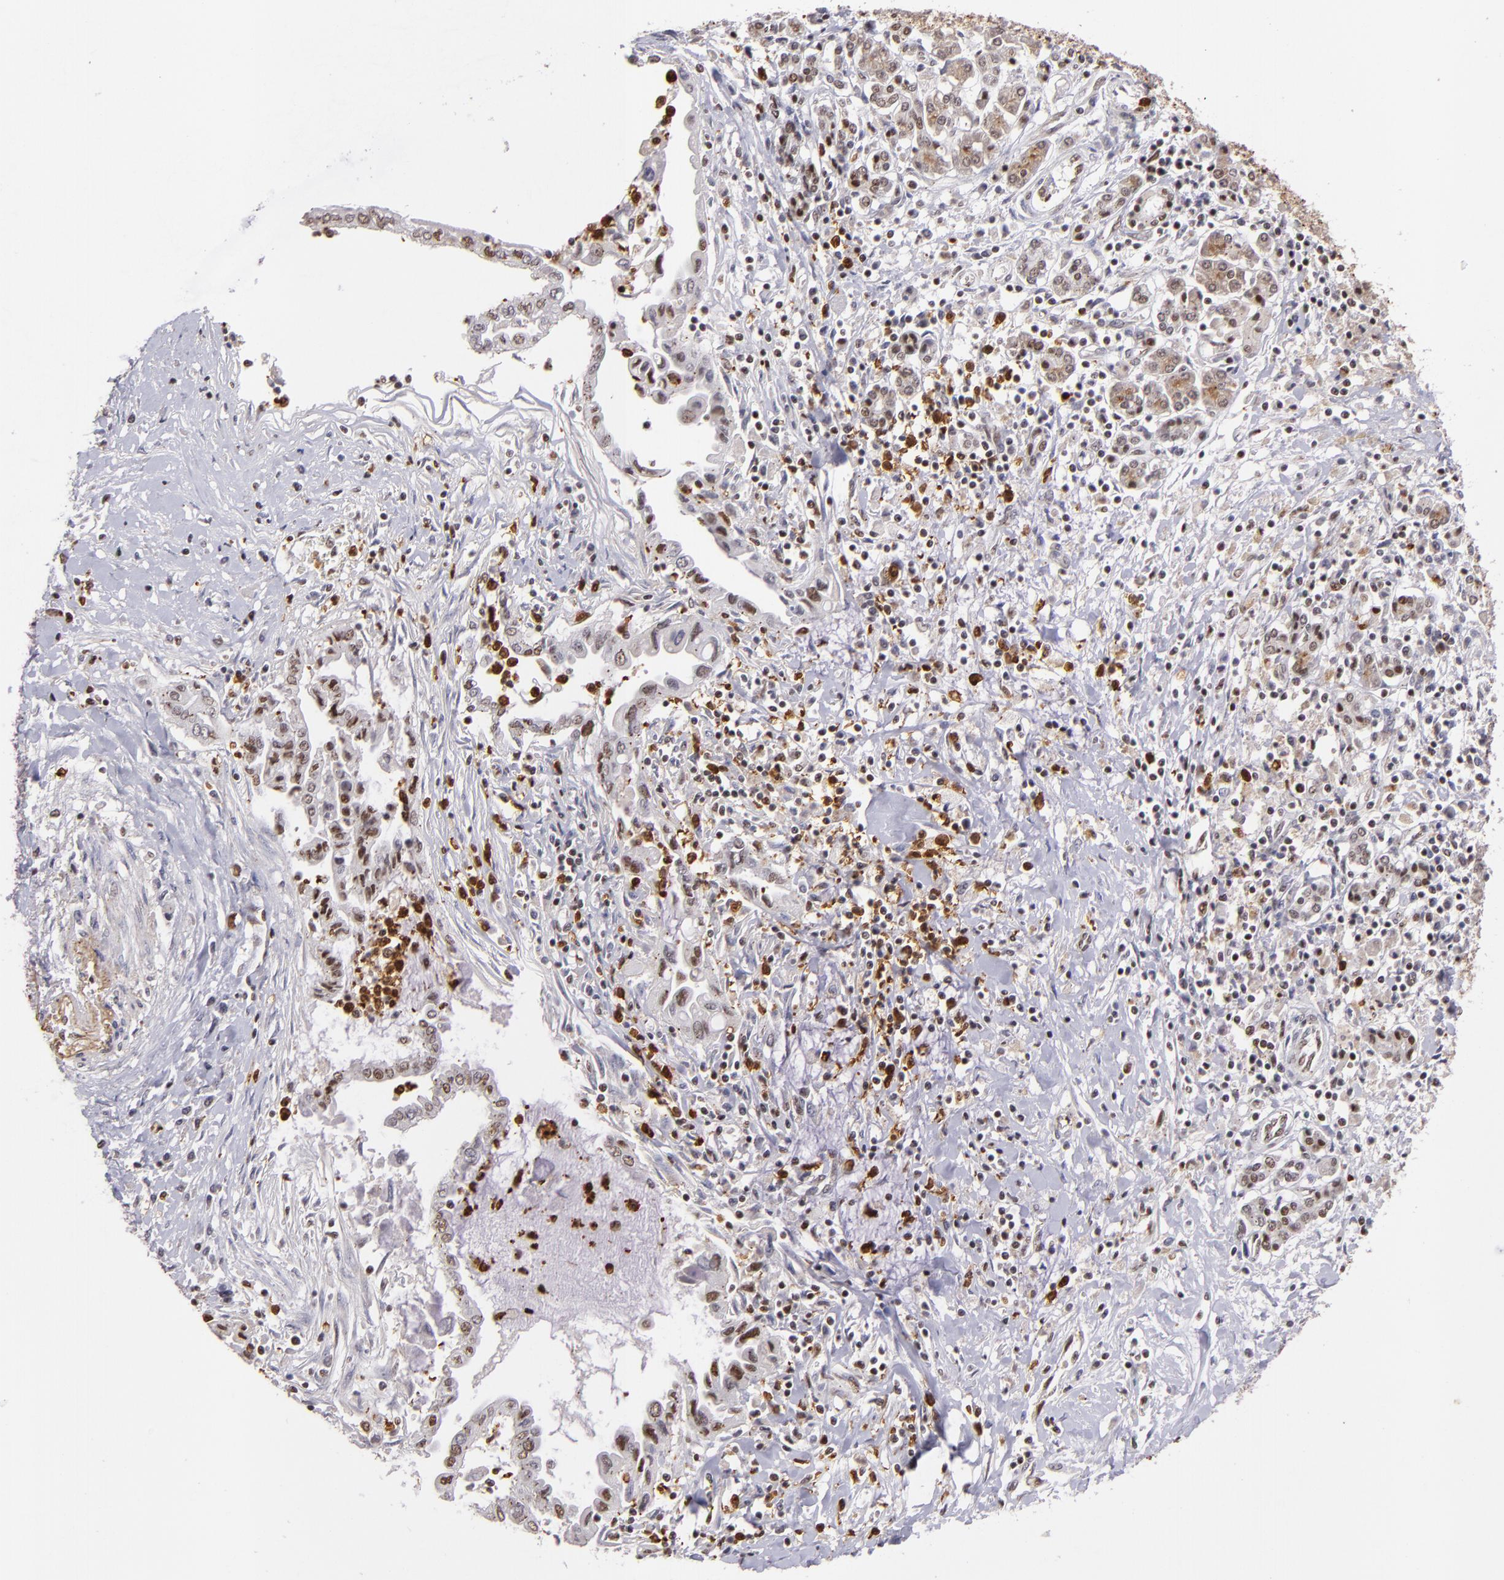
{"staining": {"intensity": "moderate", "quantity": "<25%", "location": "nuclear"}, "tissue": "pancreatic cancer", "cell_type": "Tumor cells", "image_type": "cancer", "snomed": [{"axis": "morphology", "description": "Adenocarcinoma, NOS"}, {"axis": "topography", "description": "Pancreas"}], "caption": "Immunohistochemistry photomicrograph of neoplastic tissue: pancreatic cancer (adenocarcinoma) stained using IHC demonstrates low levels of moderate protein expression localized specifically in the nuclear of tumor cells, appearing as a nuclear brown color.", "gene": "RXRG", "patient": {"sex": "female", "age": 57}}